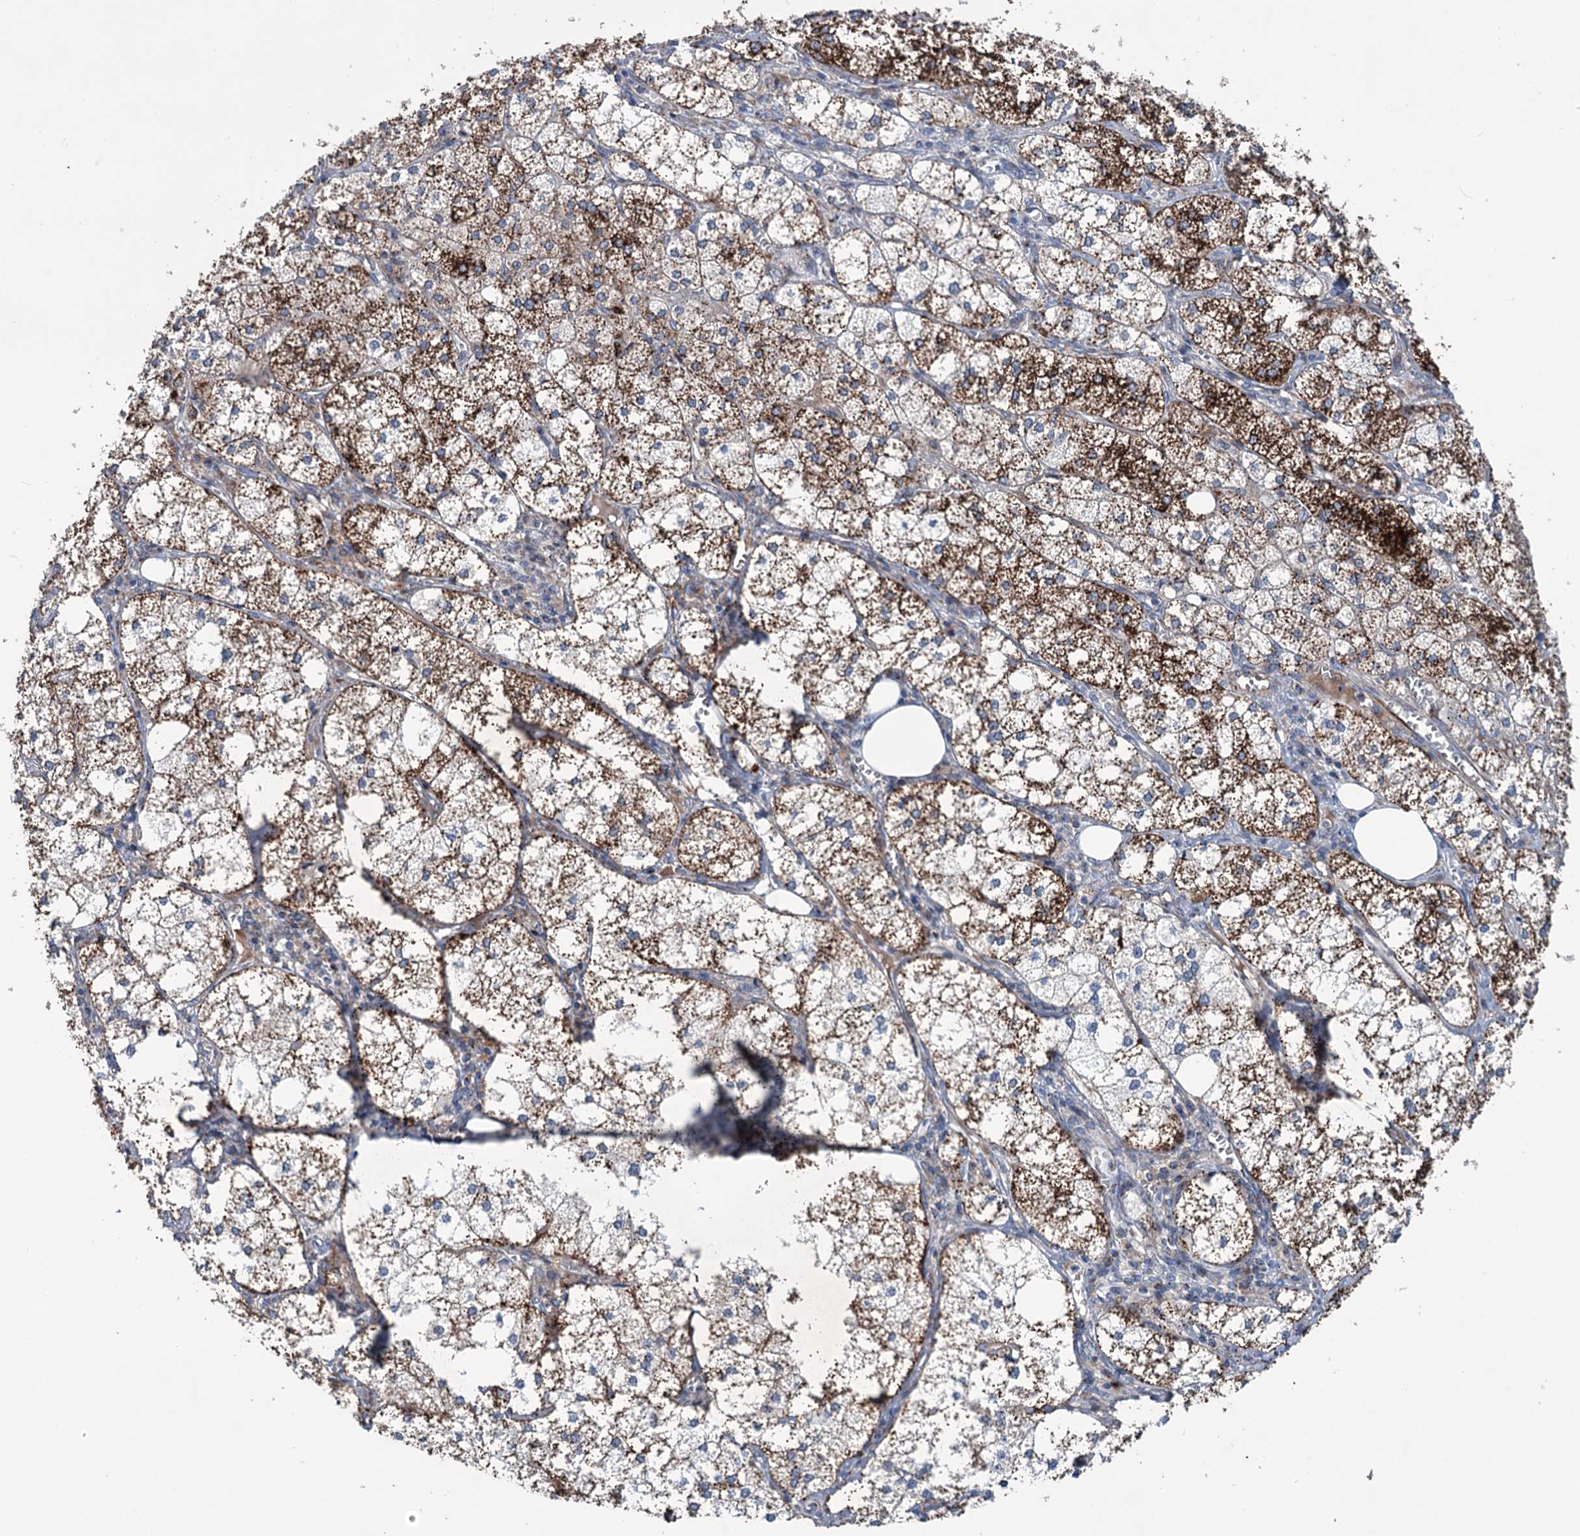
{"staining": {"intensity": "strong", "quantity": ">75%", "location": "cytoplasmic/membranous"}, "tissue": "adrenal gland", "cell_type": "Glandular cells", "image_type": "normal", "snomed": [{"axis": "morphology", "description": "Normal tissue, NOS"}, {"axis": "topography", "description": "Adrenal gland"}], "caption": "Human adrenal gland stained for a protein (brown) demonstrates strong cytoplasmic/membranous positive positivity in approximately >75% of glandular cells.", "gene": "NCAPD2", "patient": {"sex": "female", "age": 61}}